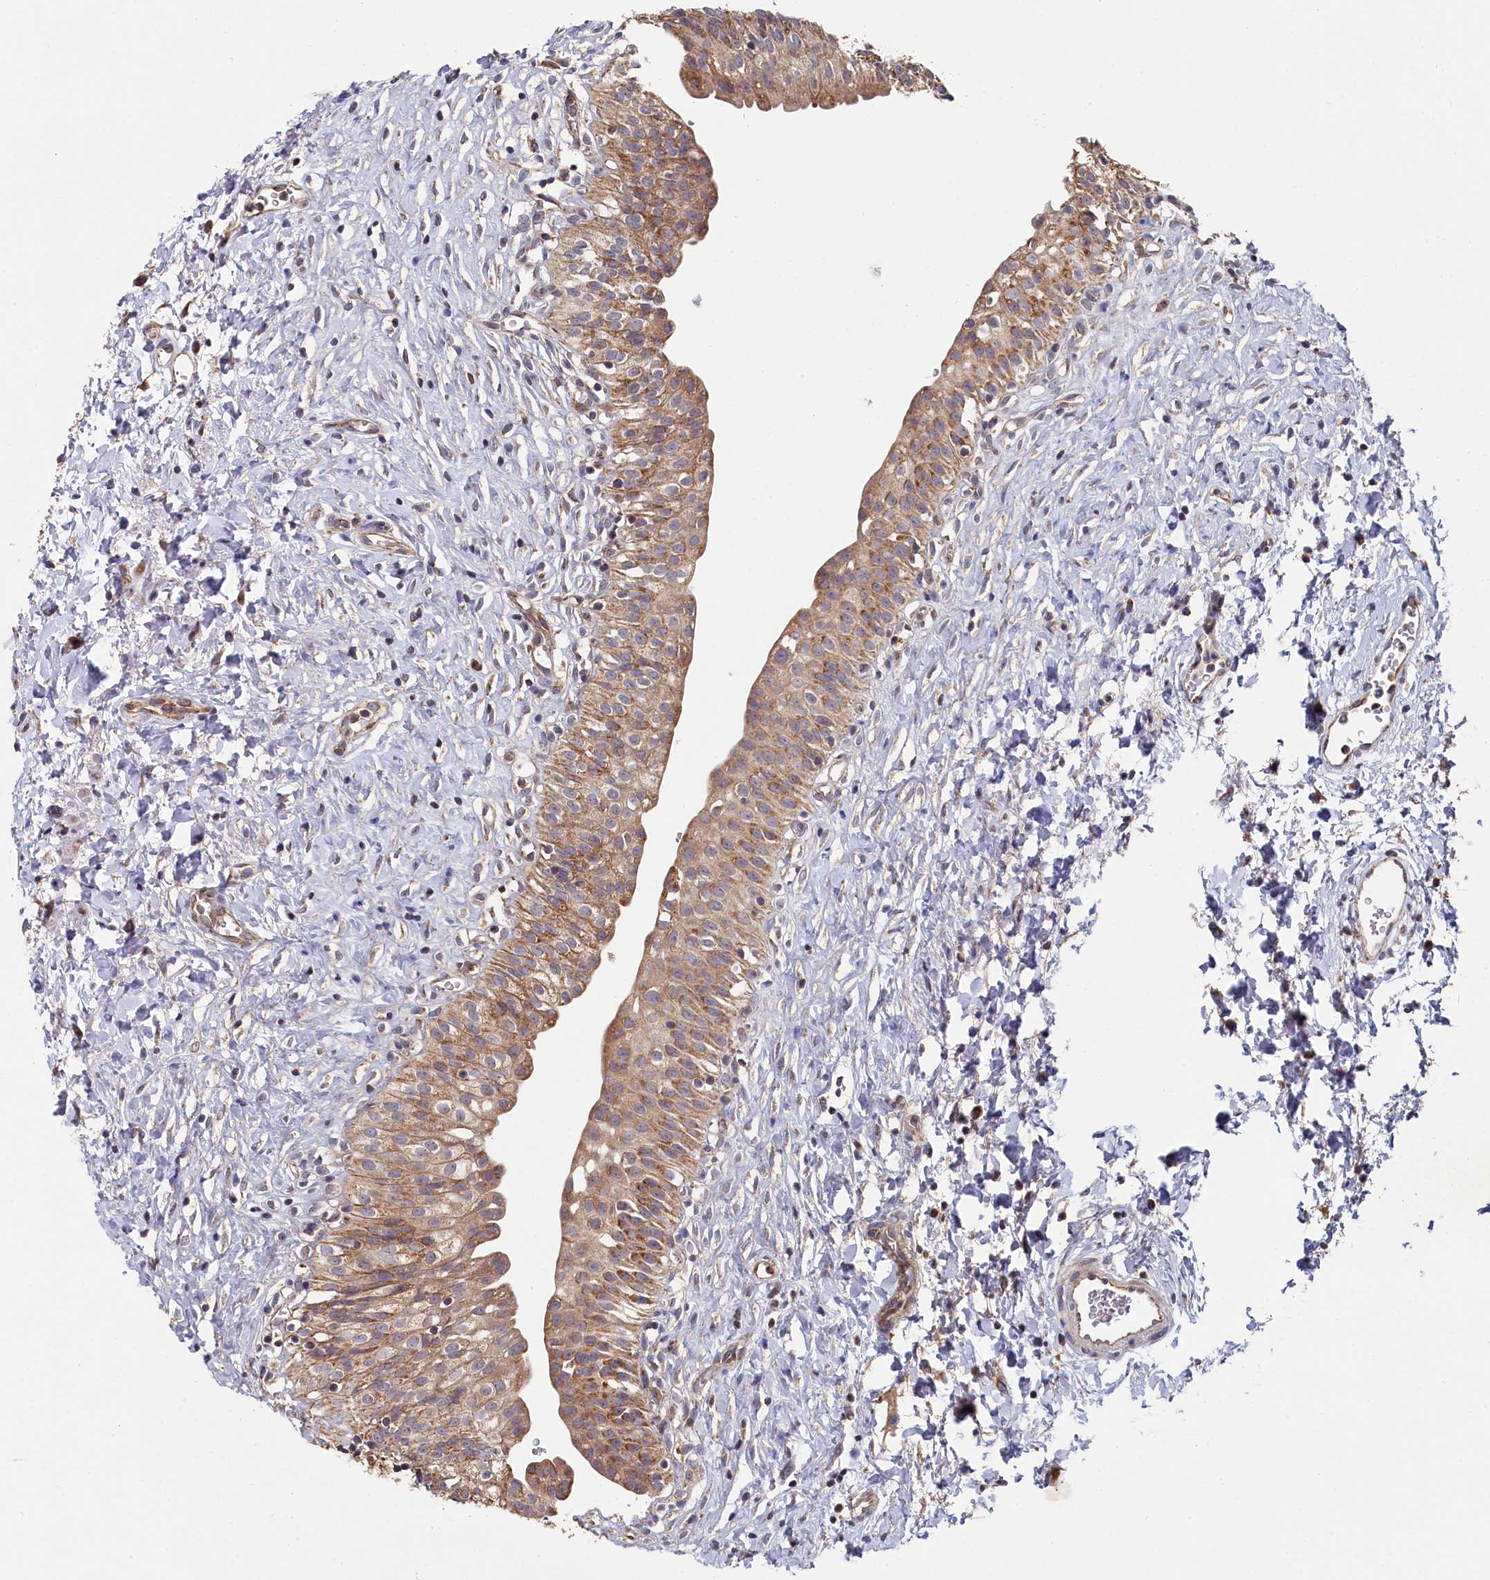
{"staining": {"intensity": "moderate", "quantity": ">75%", "location": "cytoplasmic/membranous"}, "tissue": "urinary bladder", "cell_type": "Urothelial cells", "image_type": "normal", "snomed": [{"axis": "morphology", "description": "Normal tissue, NOS"}, {"axis": "topography", "description": "Urinary bladder"}], "caption": "Protein analysis of unremarkable urinary bladder reveals moderate cytoplasmic/membranous expression in about >75% of urothelial cells.", "gene": "HAUS2", "patient": {"sex": "male", "age": 51}}